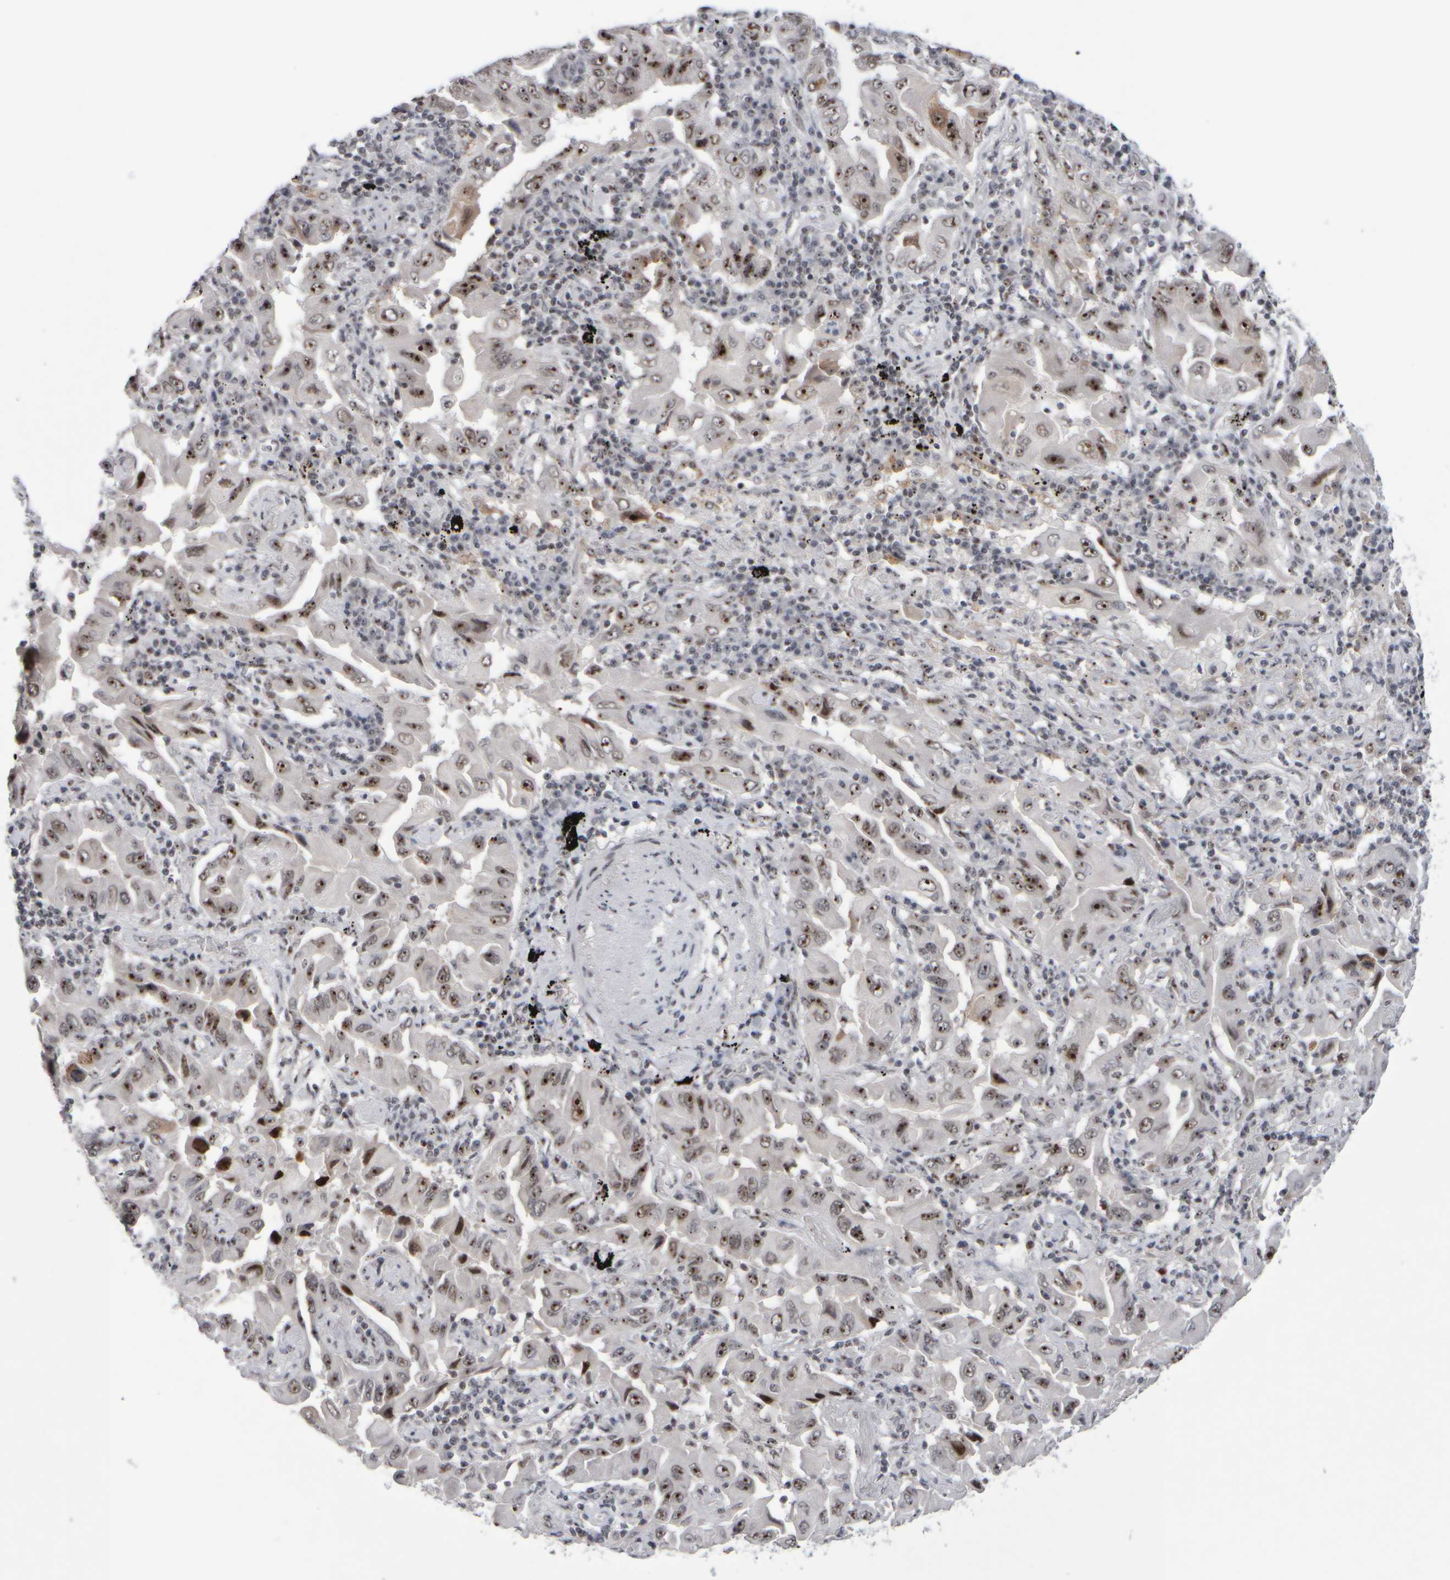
{"staining": {"intensity": "moderate", "quantity": ">75%", "location": "nuclear"}, "tissue": "lung cancer", "cell_type": "Tumor cells", "image_type": "cancer", "snomed": [{"axis": "morphology", "description": "Adenocarcinoma, NOS"}, {"axis": "topography", "description": "Lung"}], "caption": "Lung cancer (adenocarcinoma) tissue demonstrates moderate nuclear positivity in approximately >75% of tumor cells", "gene": "SURF6", "patient": {"sex": "female", "age": 65}}